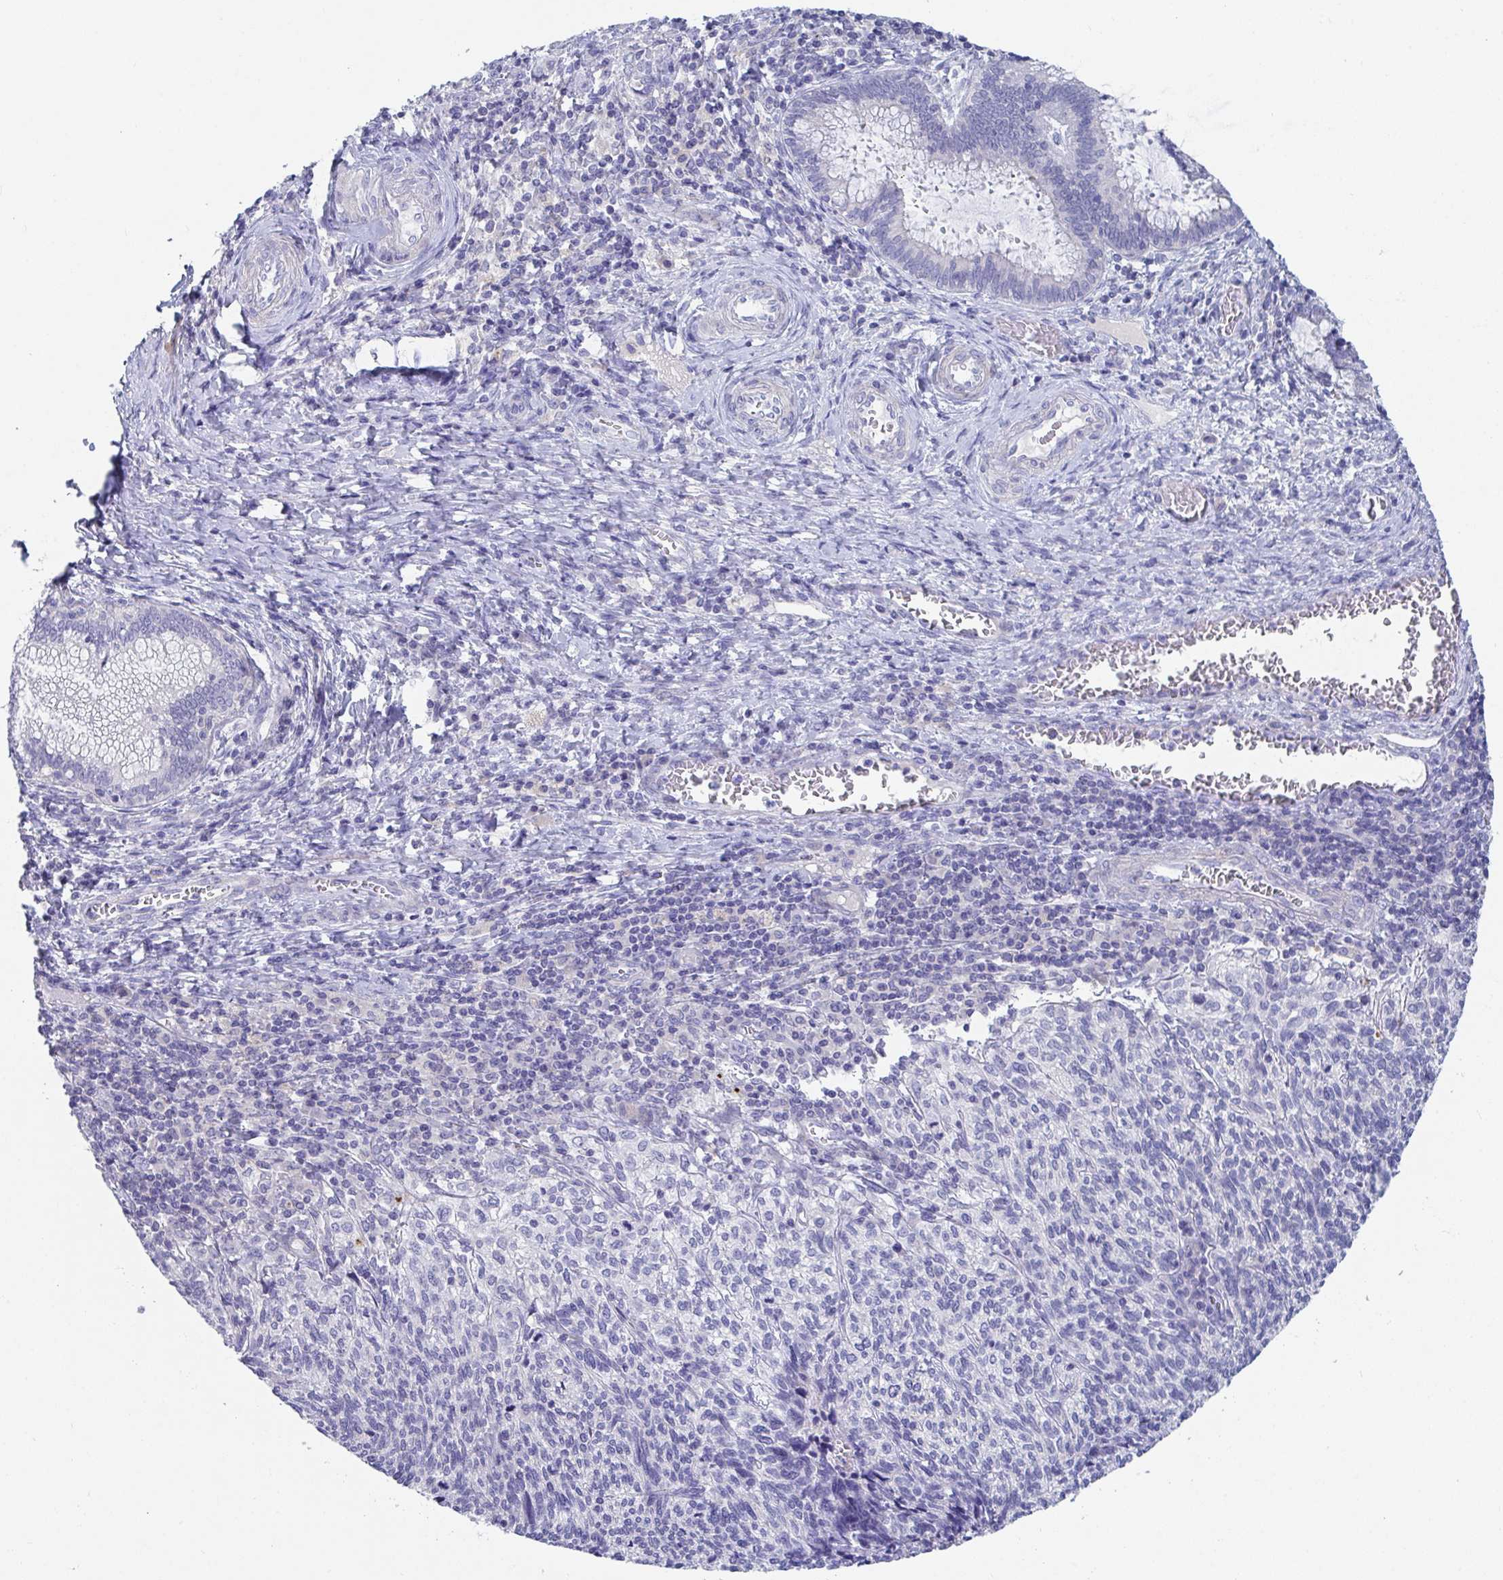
{"staining": {"intensity": "negative", "quantity": "none", "location": "none"}, "tissue": "cervical cancer", "cell_type": "Tumor cells", "image_type": "cancer", "snomed": [{"axis": "morphology", "description": "Squamous cell carcinoma, NOS"}, {"axis": "topography", "description": "Cervix"}], "caption": "Histopathology image shows no significant protein expression in tumor cells of squamous cell carcinoma (cervical).", "gene": "ZNF561", "patient": {"sex": "female", "age": 45}}